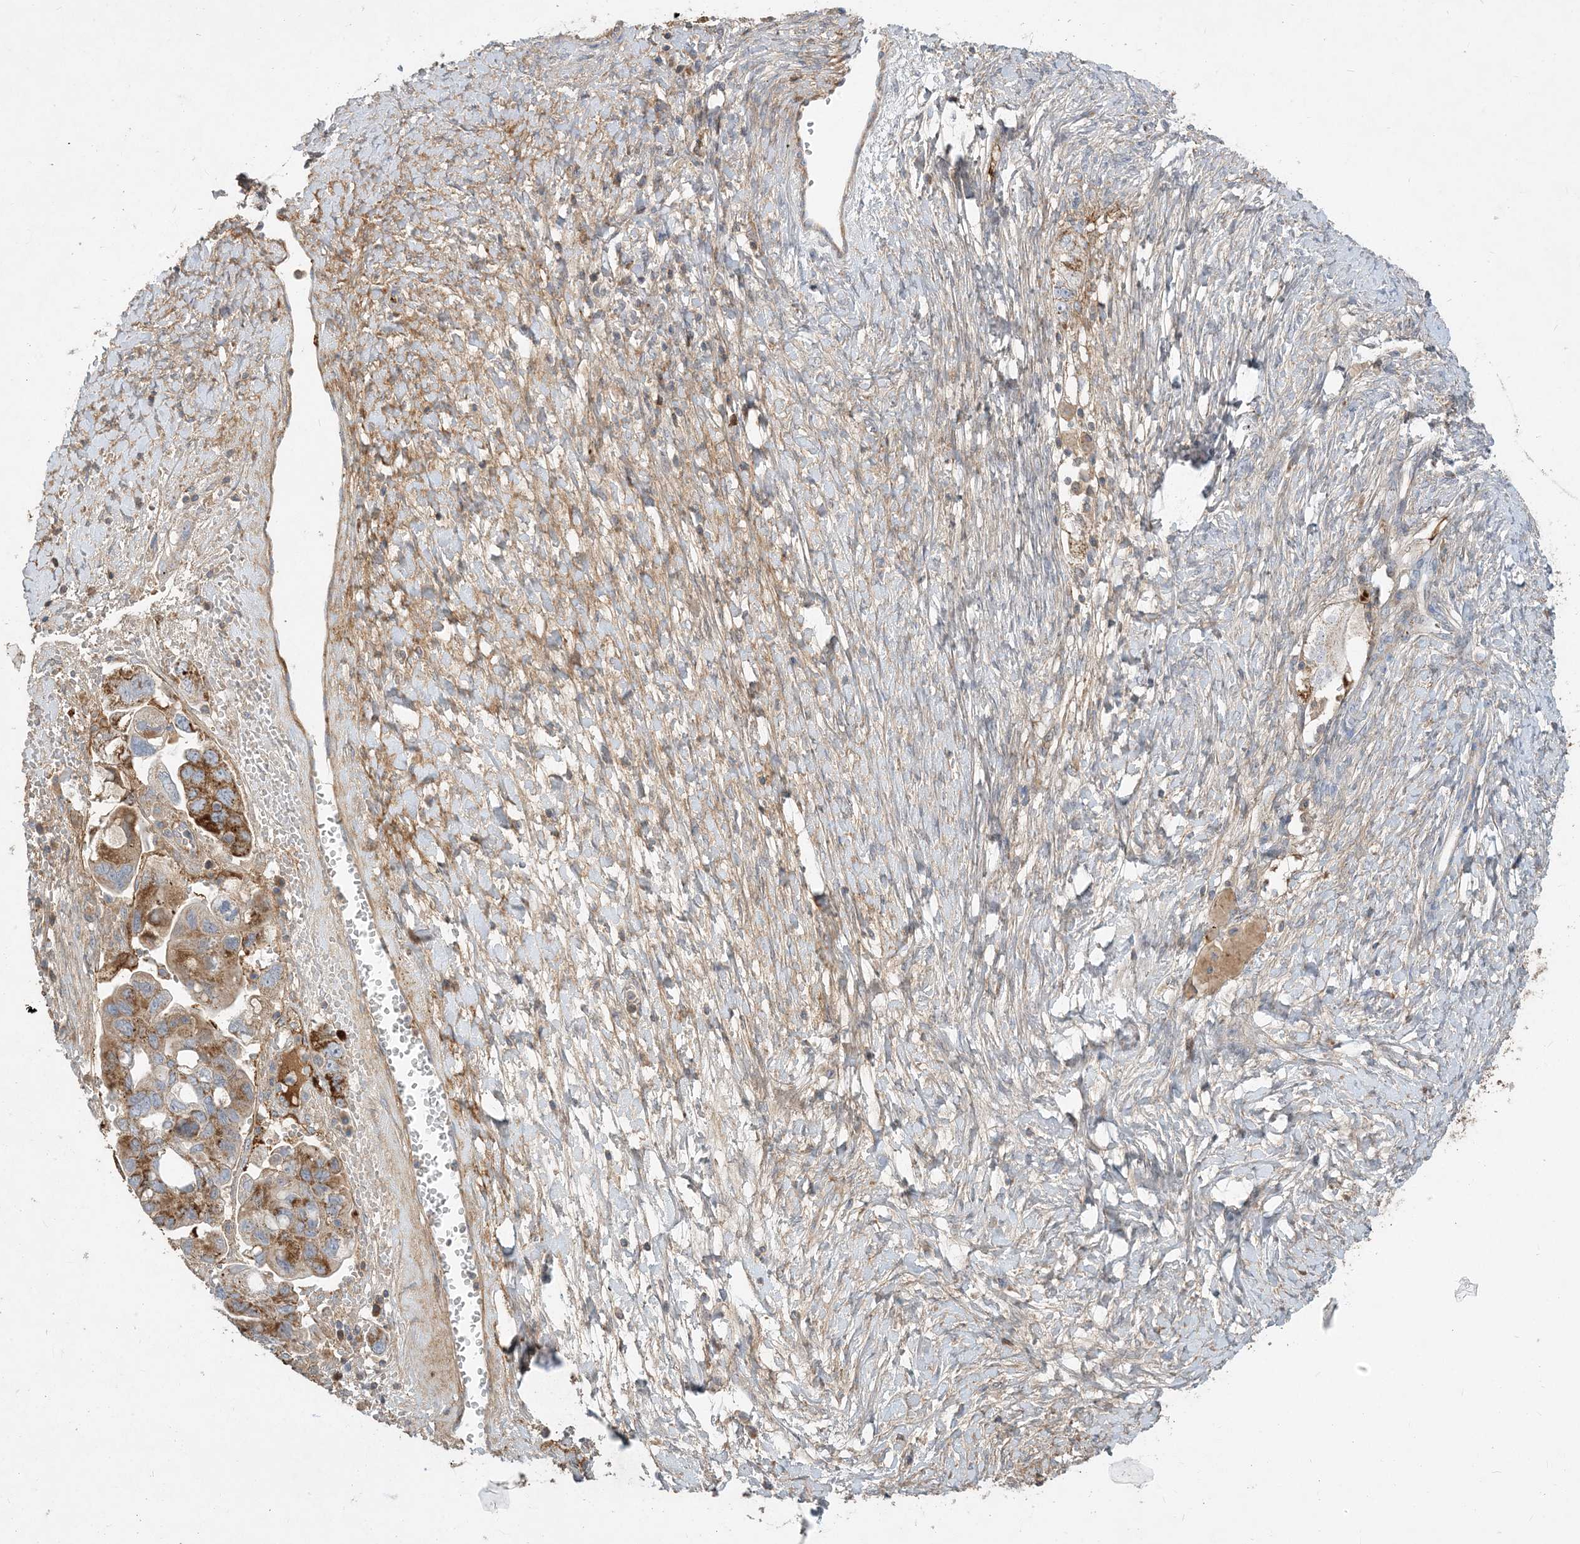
{"staining": {"intensity": "moderate", "quantity": "25%-75%", "location": "cytoplasmic/membranous"}, "tissue": "ovarian cancer", "cell_type": "Tumor cells", "image_type": "cancer", "snomed": [{"axis": "morphology", "description": "Carcinoma, NOS"}, {"axis": "morphology", "description": "Cystadenocarcinoma, serous, NOS"}, {"axis": "topography", "description": "Ovary"}], "caption": "Moderate cytoplasmic/membranous protein positivity is appreciated in approximately 25%-75% of tumor cells in carcinoma (ovarian).", "gene": "ECHDC1", "patient": {"sex": "female", "age": 69}}